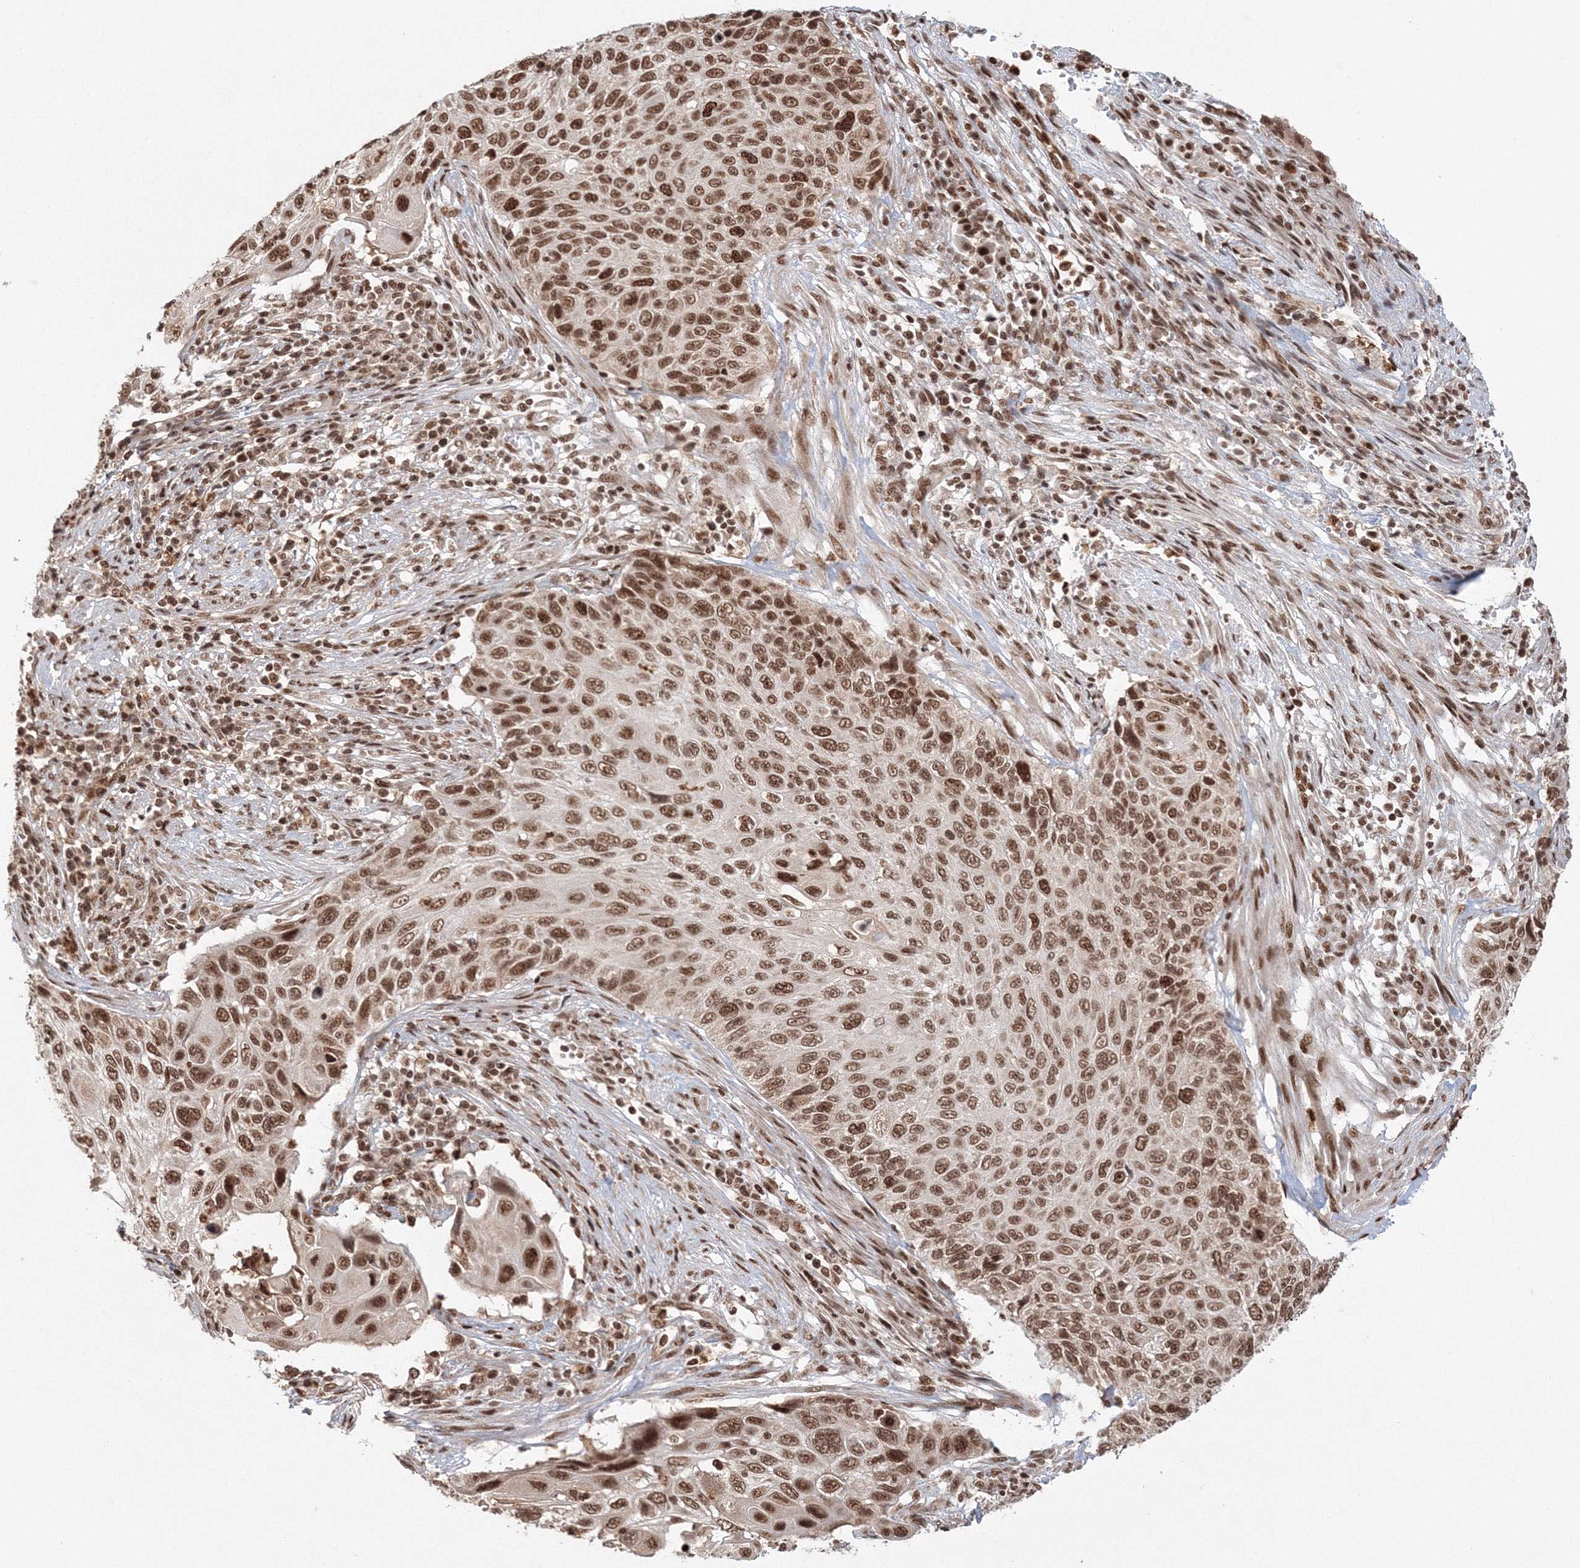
{"staining": {"intensity": "moderate", "quantity": ">75%", "location": "nuclear"}, "tissue": "cervical cancer", "cell_type": "Tumor cells", "image_type": "cancer", "snomed": [{"axis": "morphology", "description": "Squamous cell carcinoma, NOS"}, {"axis": "topography", "description": "Cervix"}], "caption": "Immunohistochemistry (IHC) of human cervical squamous cell carcinoma demonstrates medium levels of moderate nuclear expression in about >75% of tumor cells. The staining was performed using DAB (3,3'-diaminobenzidine), with brown indicating positive protein expression. Nuclei are stained blue with hematoxylin.", "gene": "KIF20A", "patient": {"sex": "female", "age": 70}}